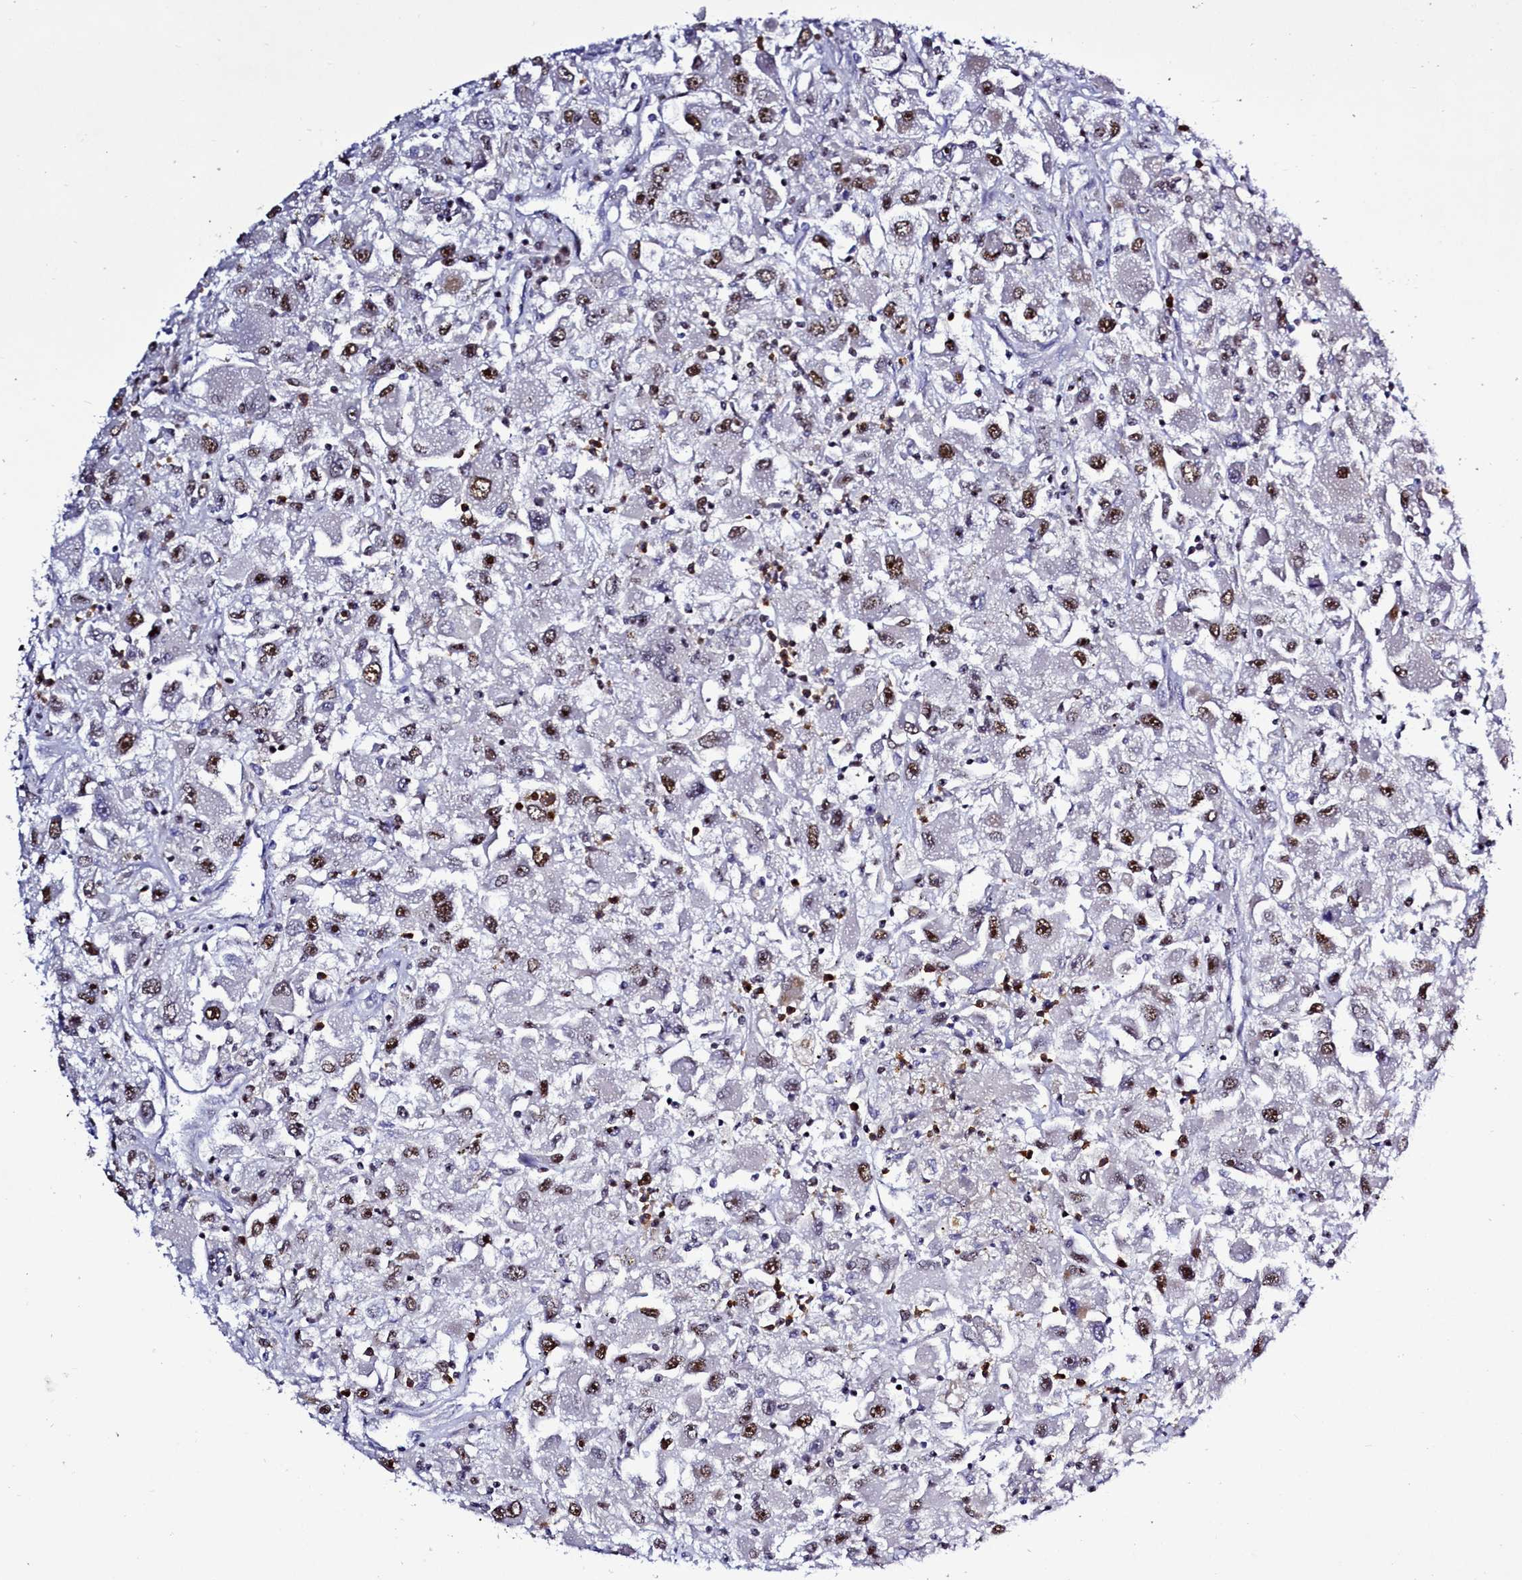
{"staining": {"intensity": "moderate", "quantity": "25%-75%", "location": "nuclear"}, "tissue": "renal cancer", "cell_type": "Tumor cells", "image_type": "cancer", "snomed": [{"axis": "morphology", "description": "Adenocarcinoma, NOS"}, {"axis": "topography", "description": "Kidney"}], "caption": "Moderate nuclear staining for a protein is appreciated in about 25%-75% of tumor cells of adenocarcinoma (renal) using IHC.", "gene": "POM121L2", "patient": {"sex": "female", "age": 52}}